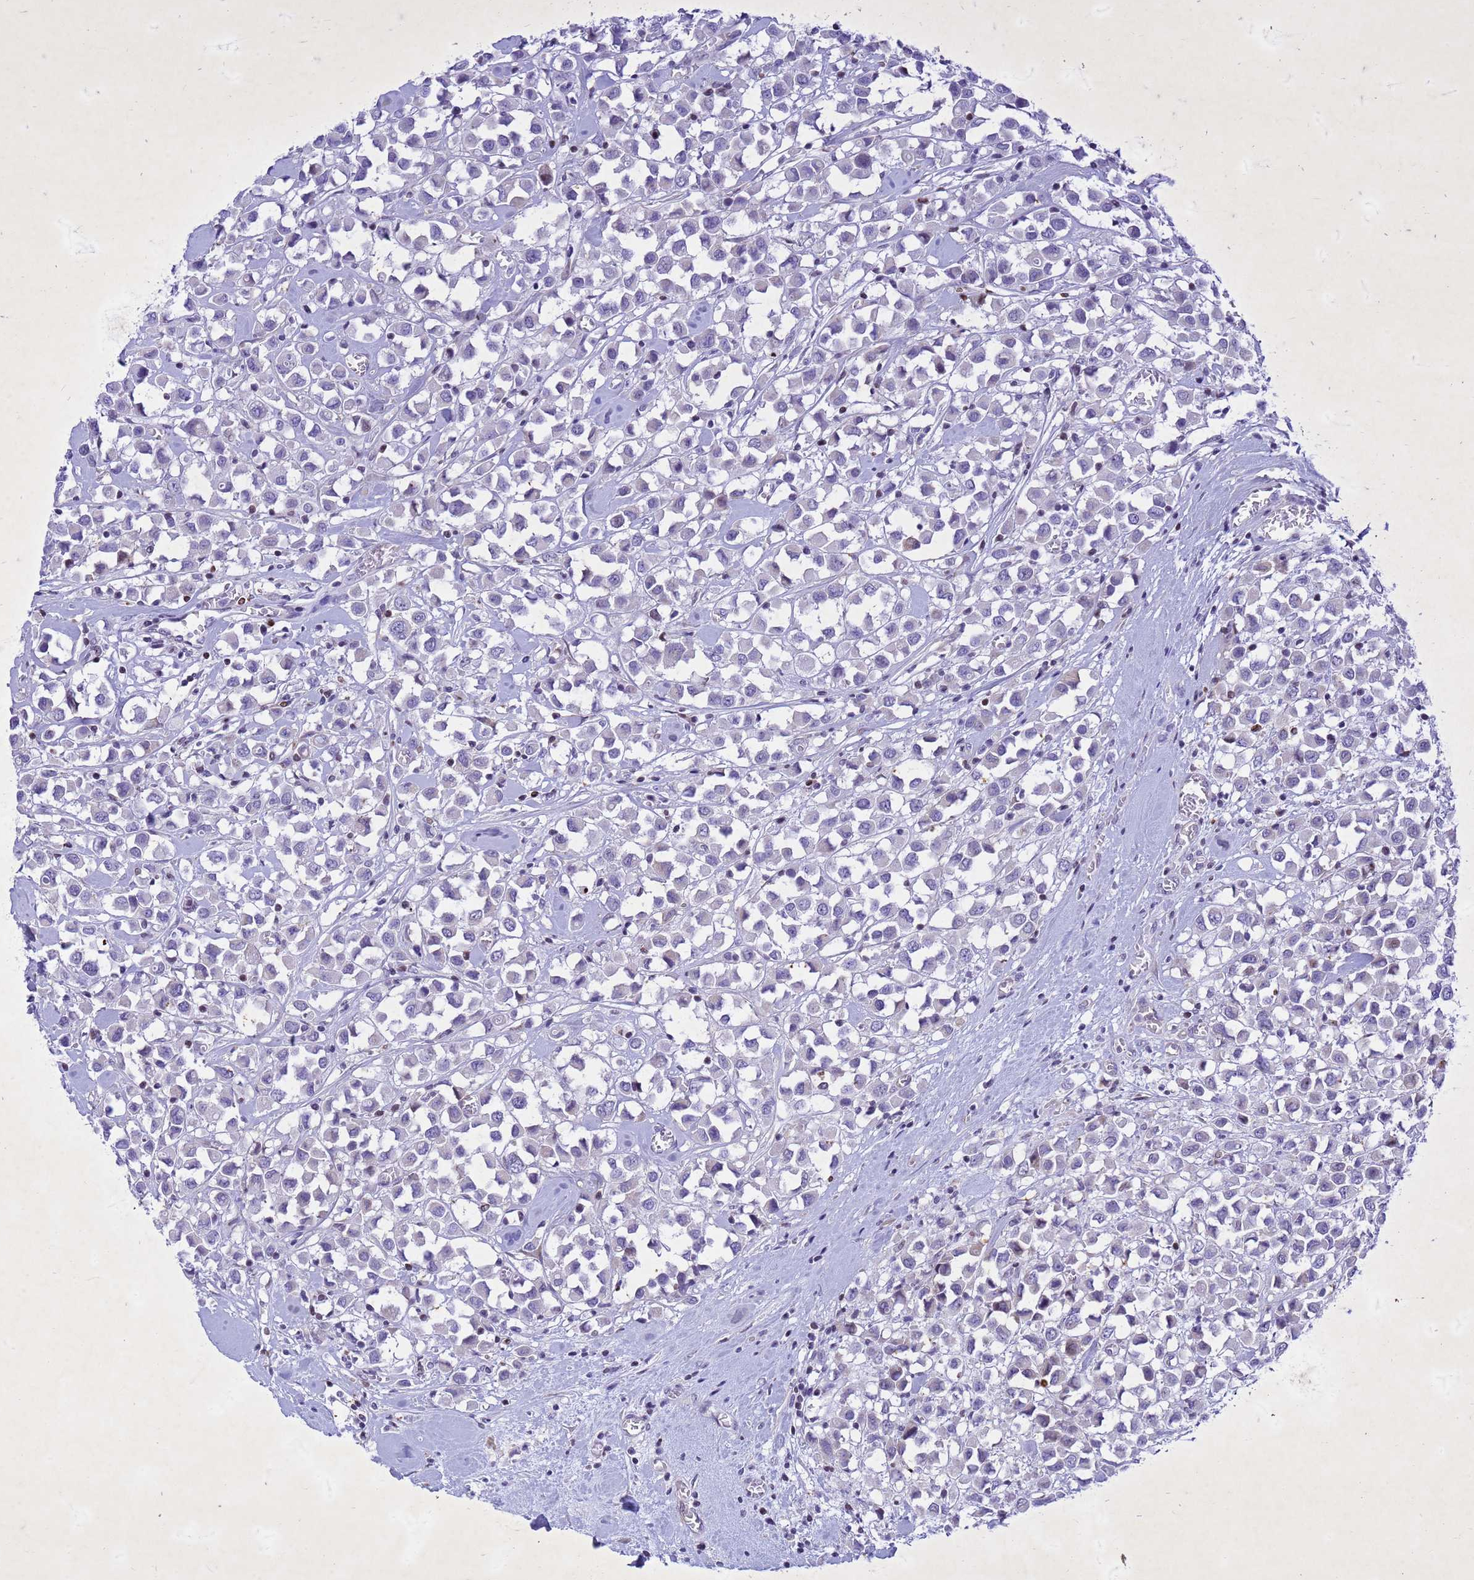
{"staining": {"intensity": "negative", "quantity": "none", "location": "none"}, "tissue": "breast cancer", "cell_type": "Tumor cells", "image_type": "cancer", "snomed": [{"axis": "morphology", "description": "Duct carcinoma"}, {"axis": "topography", "description": "Breast"}], "caption": "A high-resolution image shows immunohistochemistry staining of breast cancer, which shows no significant expression in tumor cells.", "gene": "COPS9", "patient": {"sex": "female", "age": 61}}